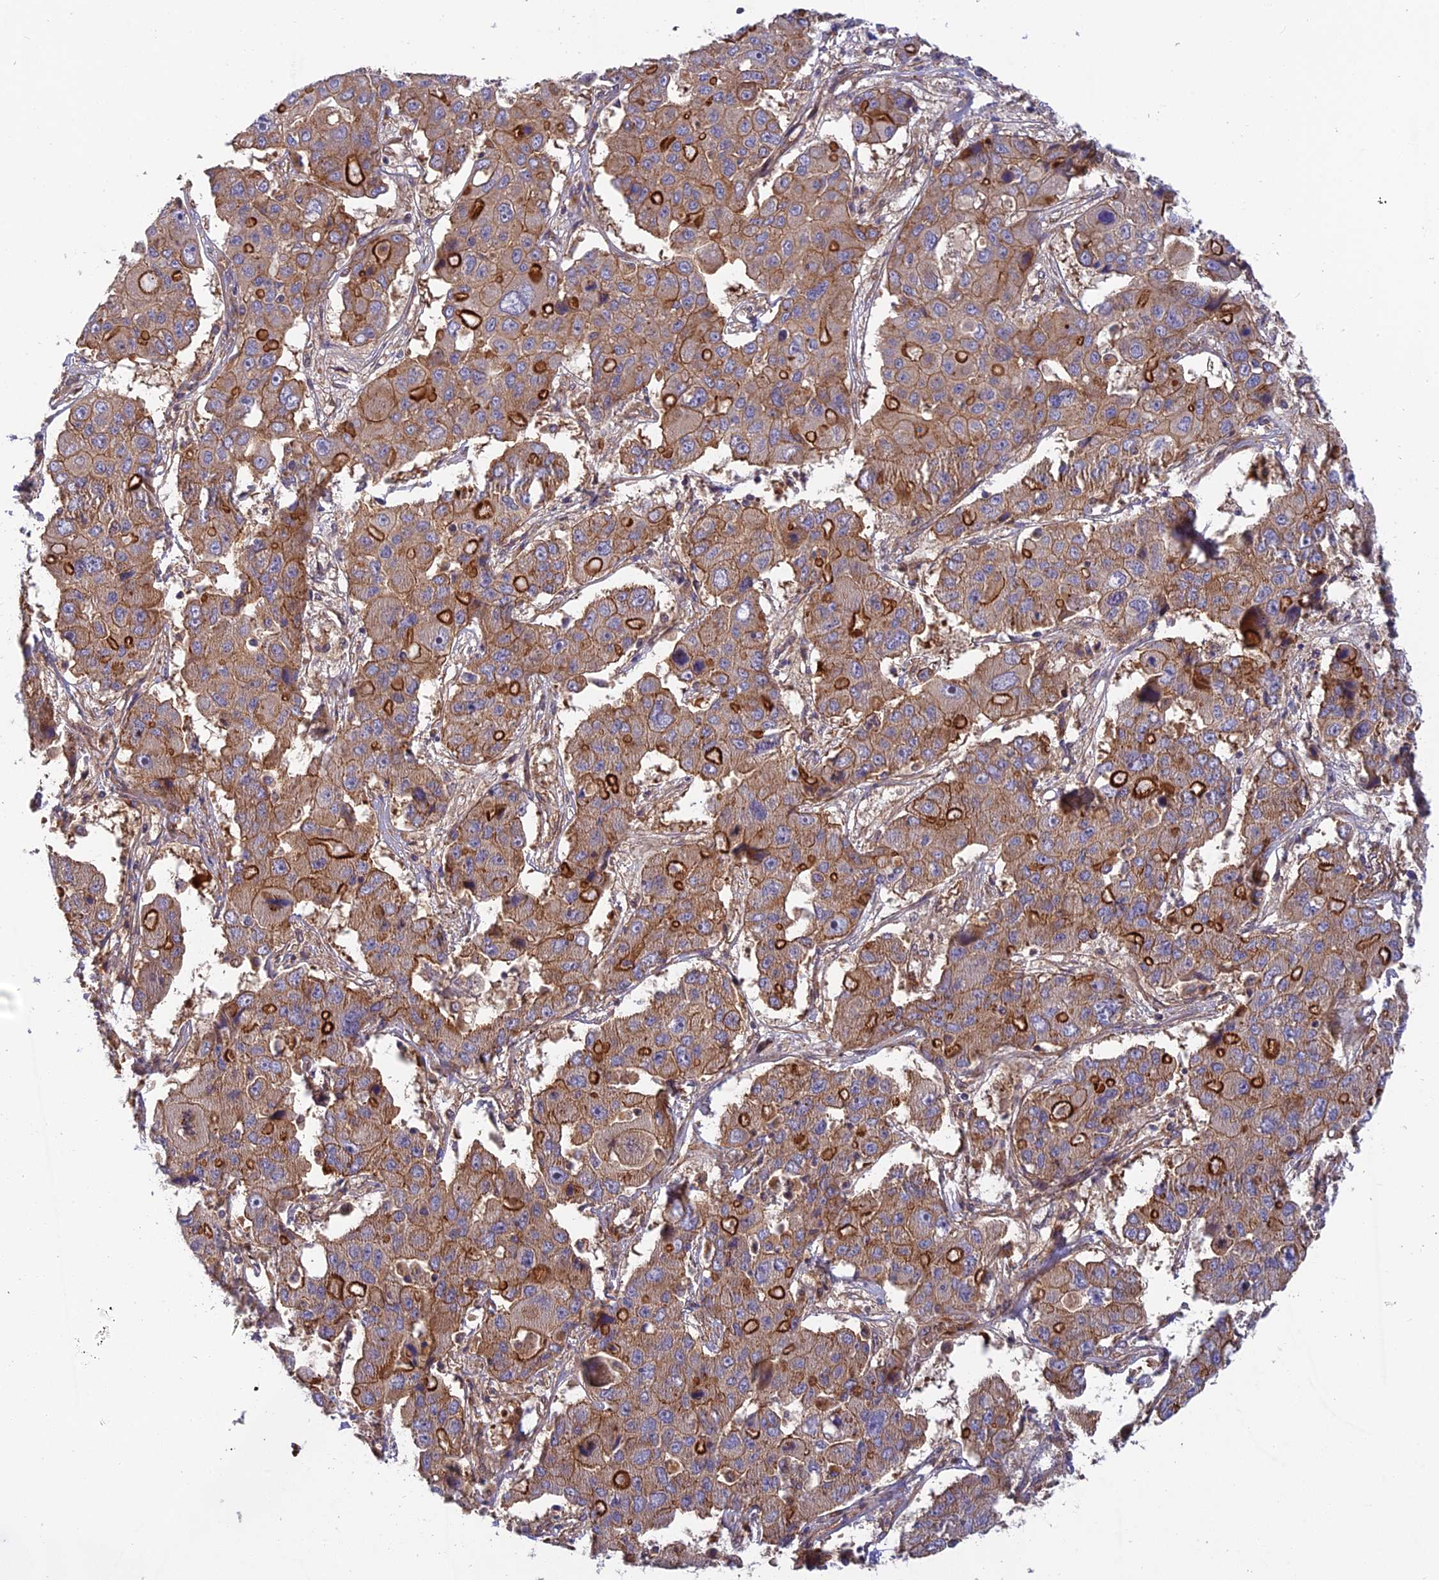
{"staining": {"intensity": "strong", "quantity": "25%-75%", "location": "cytoplasmic/membranous"}, "tissue": "liver cancer", "cell_type": "Tumor cells", "image_type": "cancer", "snomed": [{"axis": "morphology", "description": "Cholangiocarcinoma"}, {"axis": "topography", "description": "Liver"}], "caption": "About 25%-75% of tumor cells in cholangiocarcinoma (liver) display strong cytoplasmic/membranous protein expression as visualized by brown immunohistochemical staining.", "gene": "ADAMTS15", "patient": {"sex": "male", "age": 67}}